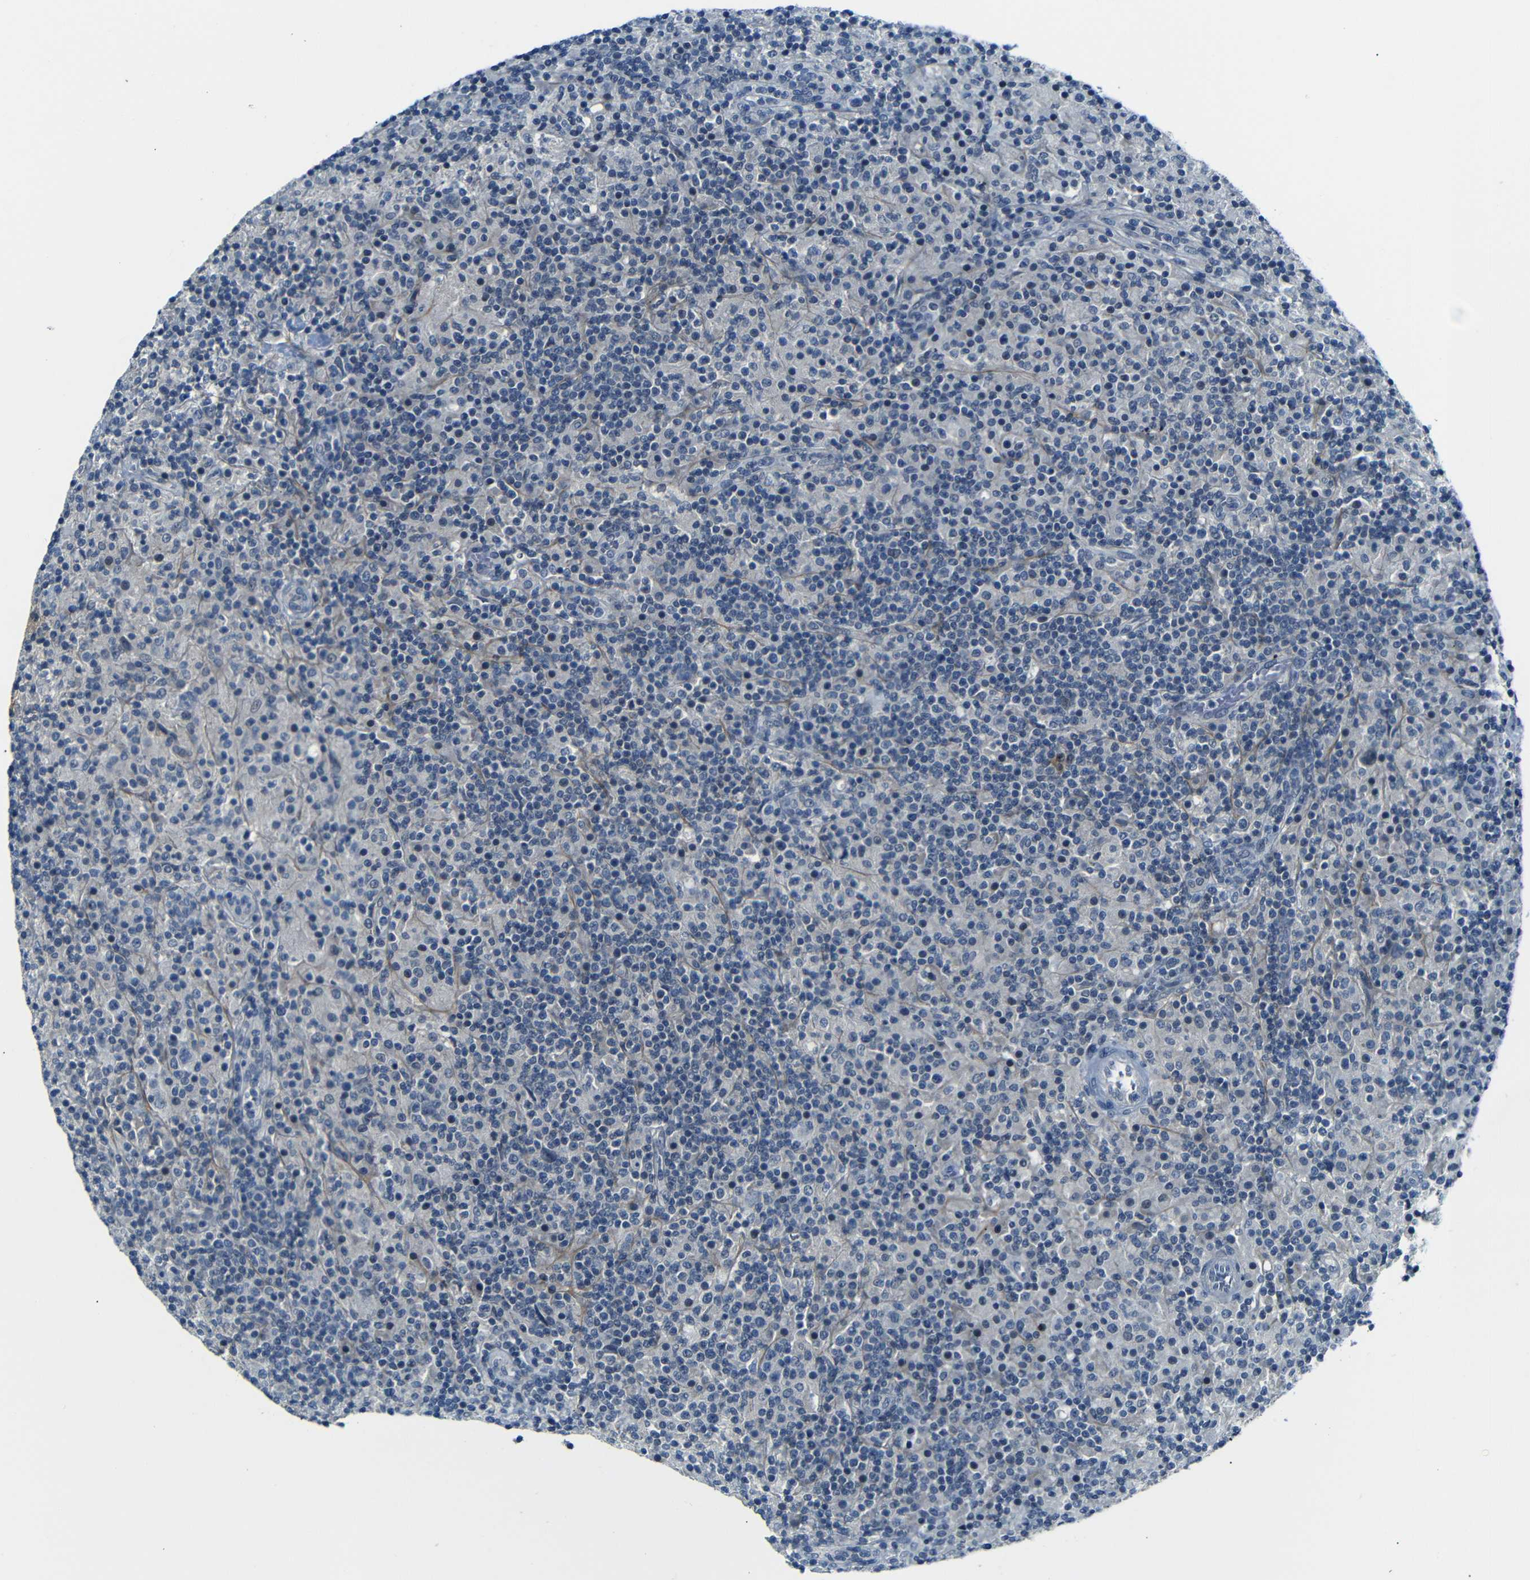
{"staining": {"intensity": "negative", "quantity": "none", "location": "none"}, "tissue": "lymphoma", "cell_type": "Tumor cells", "image_type": "cancer", "snomed": [{"axis": "morphology", "description": "Hodgkin's disease, NOS"}, {"axis": "topography", "description": "Lymph node"}], "caption": "Tumor cells are negative for protein expression in human lymphoma.", "gene": "ANK3", "patient": {"sex": "male", "age": 70}}